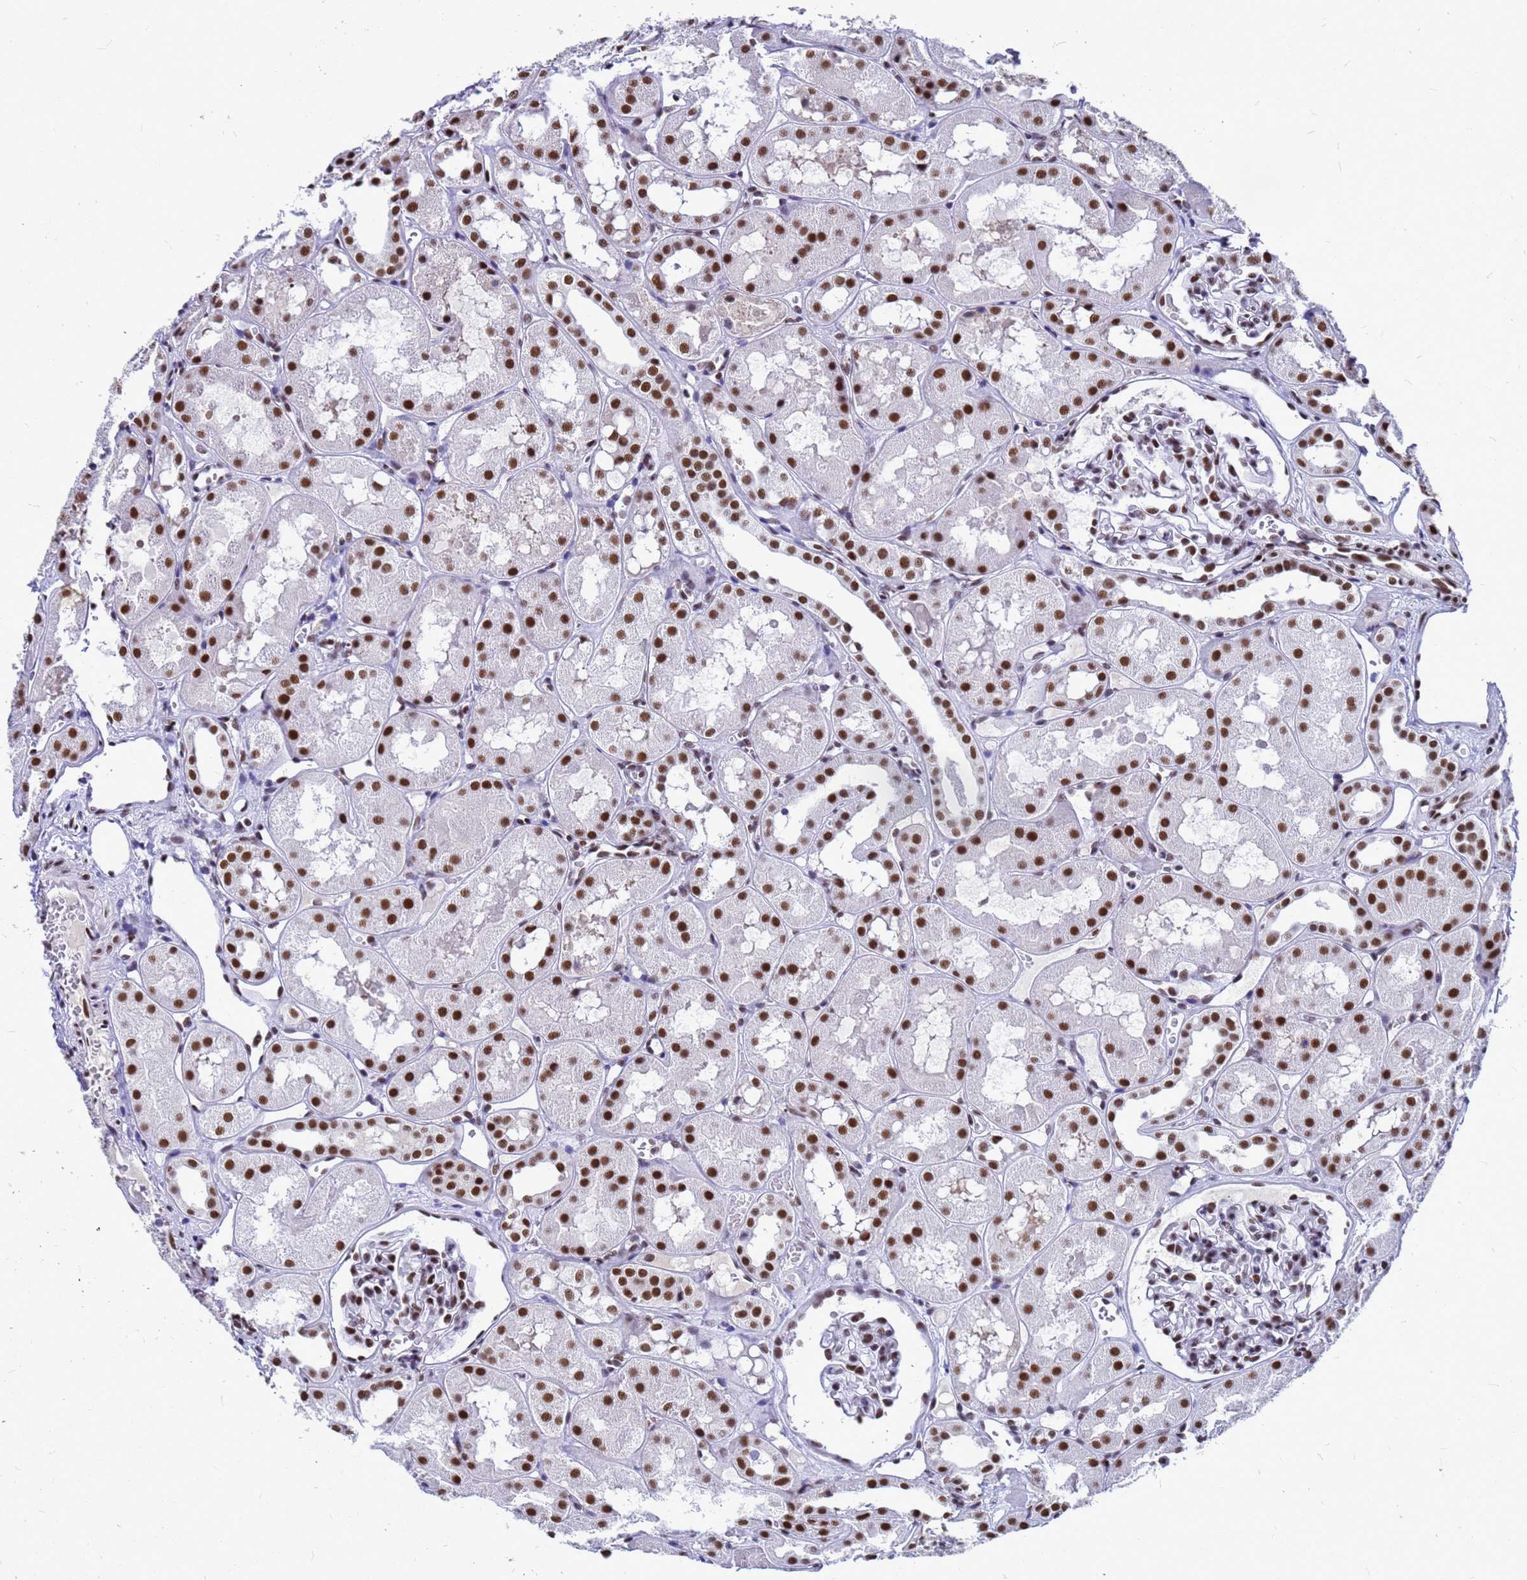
{"staining": {"intensity": "moderate", "quantity": "25%-75%", "location": "nuclear"}, "tissue": "kidney", "cell_type": "Cells in glomeruli", "image_type": "normal", "snomed": [{"axis": "morphology", "description": "Normal tissue, NOS"}, {"axis": "topography", "description": "Kidney"}], "caption": "This is a histology image of immunohistochemistry (IHC) staining of normal kidney, which shows moderate expression in the nuclear of cells in glomeruli.", "gene": "SART3", "patient": {"sex": "male", "age": 16}}